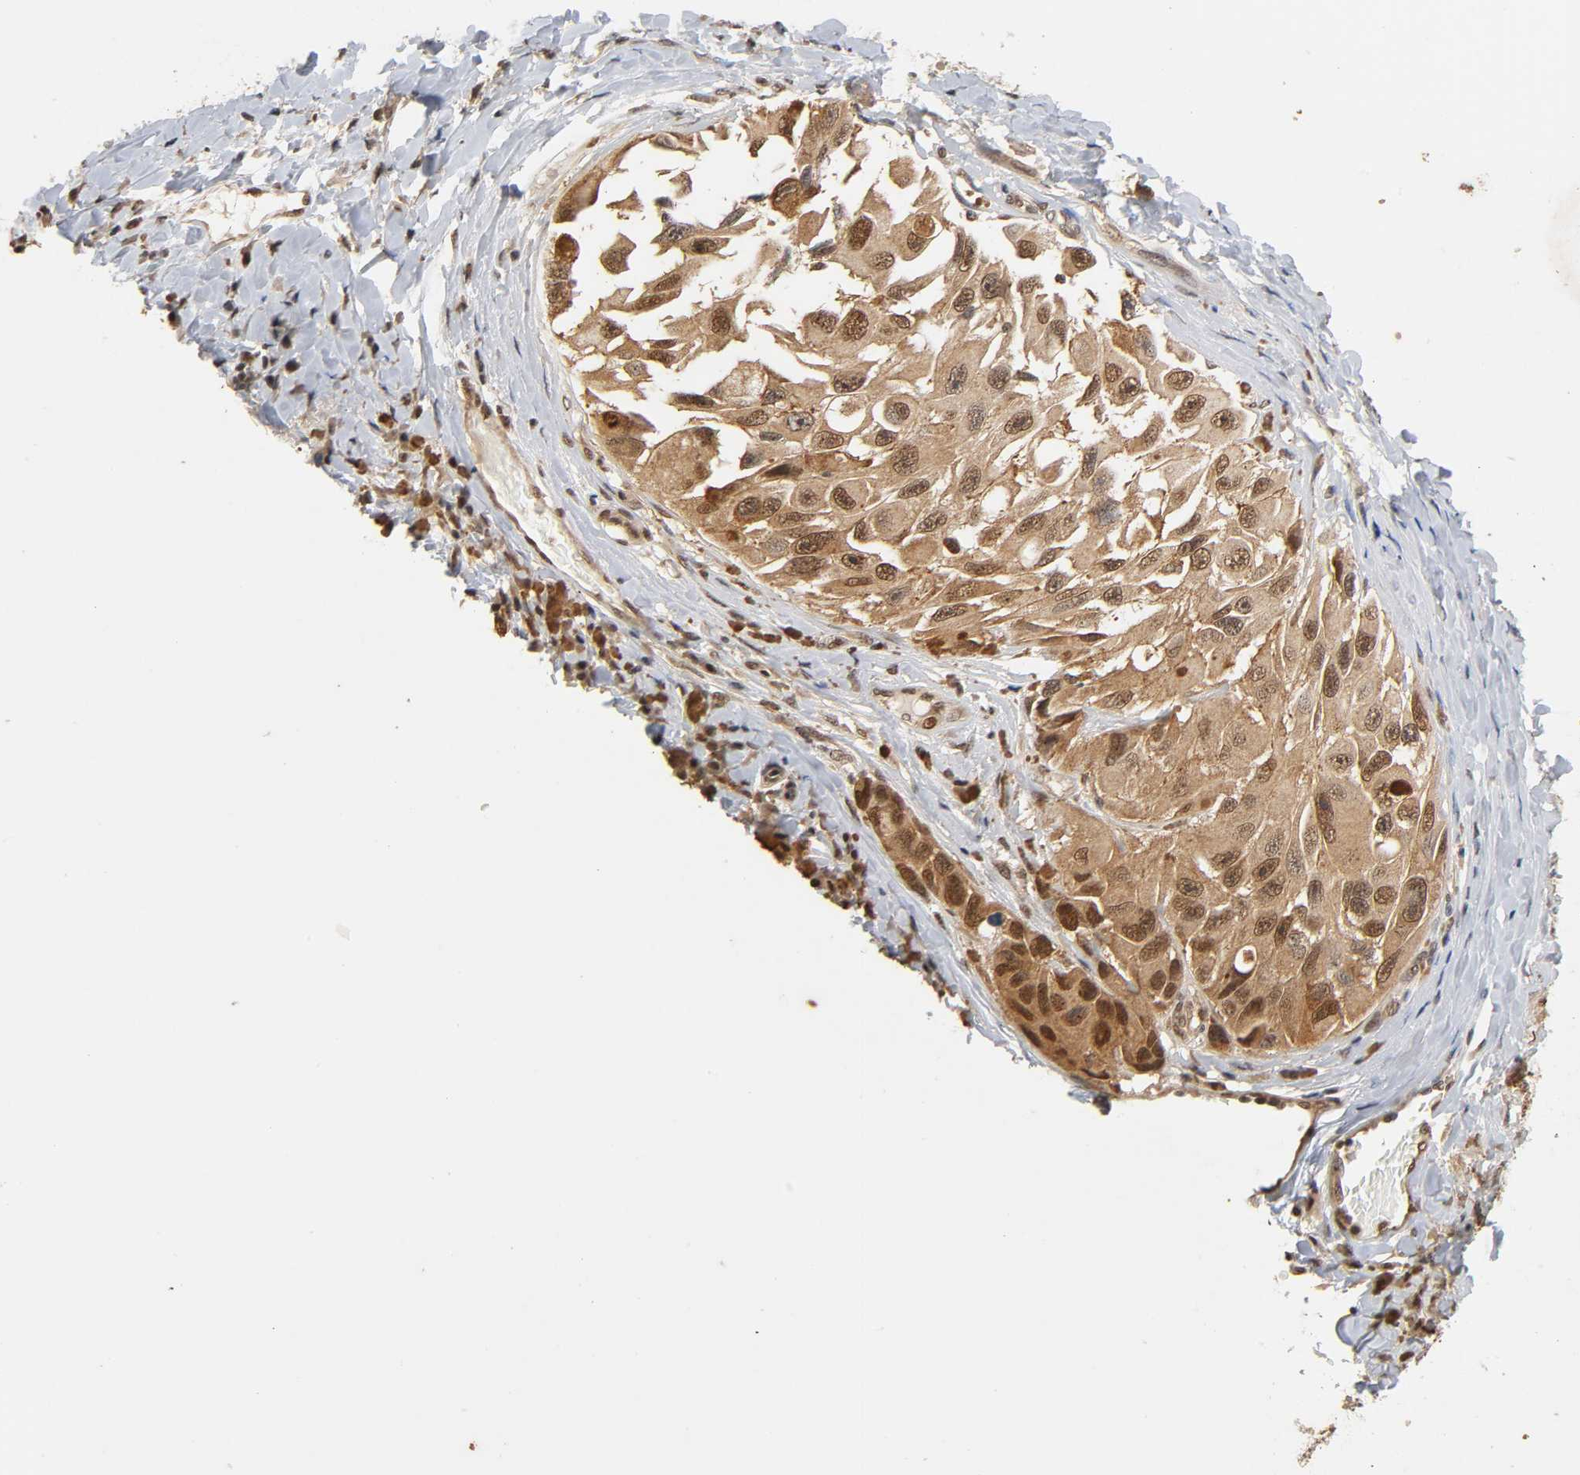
{"staining": {"intensity": "moderate", "quantity": "25%-75%", "location": "cytoplasmic/membranous,nuclear"}, "tissue": "melanoma", "cell_type": "Tumor cells", "image_type": "cancer", "snomed": [{"axis": "morphology", "description": "Malignant melanoma, NOS"}, {"axis": "topography", "description": "Skin"}], "caption": "Tumor cells reveal medium levels of moderate cytoplasmic/membranous and nuclear expression in about 25%-75% of cells in human malignant melanoma. (DAB IHC with brightfield microscopy, high magnification).", "gene": "UBC", "patient": {"sex": "female", "age": 73}}